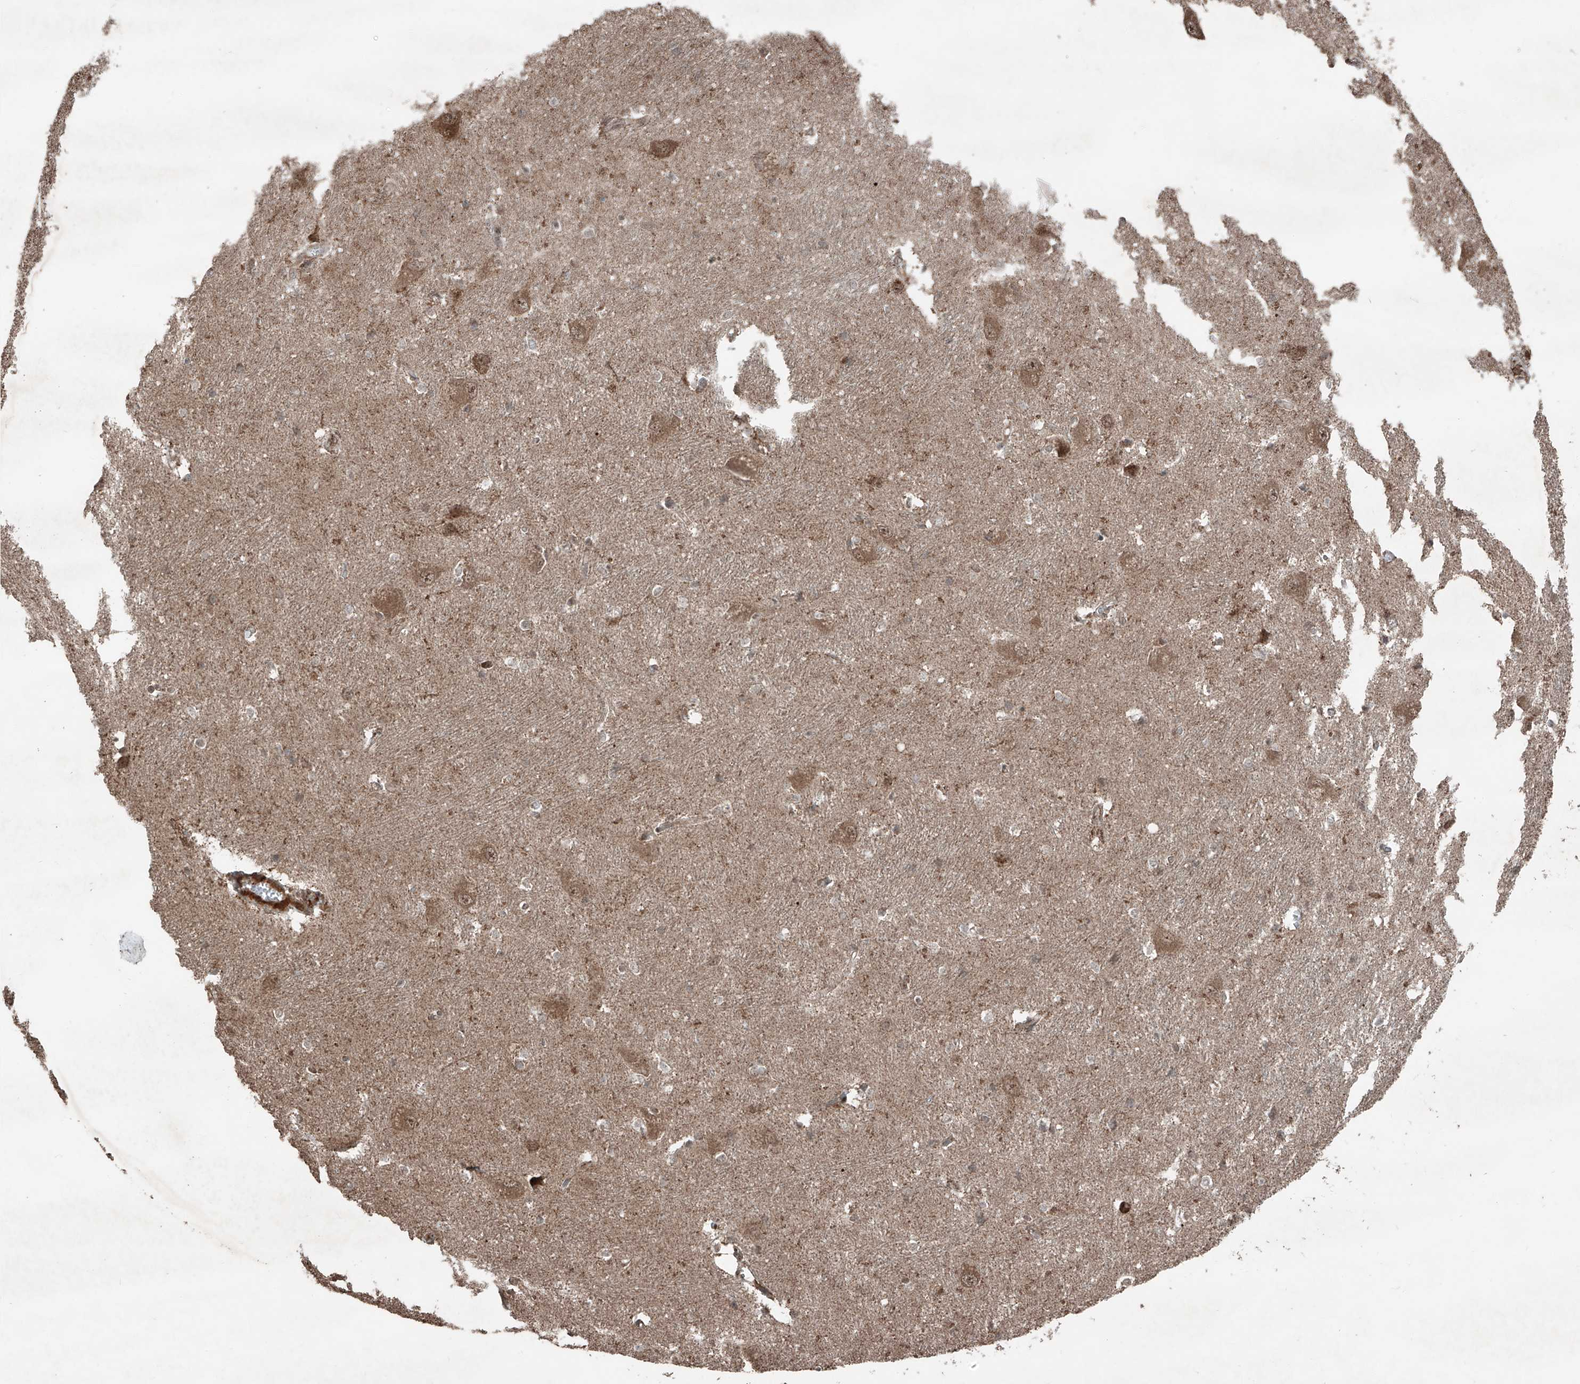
{"staining": {"intensity": "weak", "quantity": "<25%", "location": "cytoplasmic/membranous"}, "tissue": "caudate", "cell_type": "Glial cells", "image_type": "normal", "snomed": [{"axis": "morphology", "description": "Normal tissue, NOS"}, {"axis": "topography", "description": "Lateral ventricle wall"}], "caption": "Image shows no protein positivity in glial cells of benign caudate.", "gene": "ZNF620", "patient": {"sex": "male", "age": 37}}